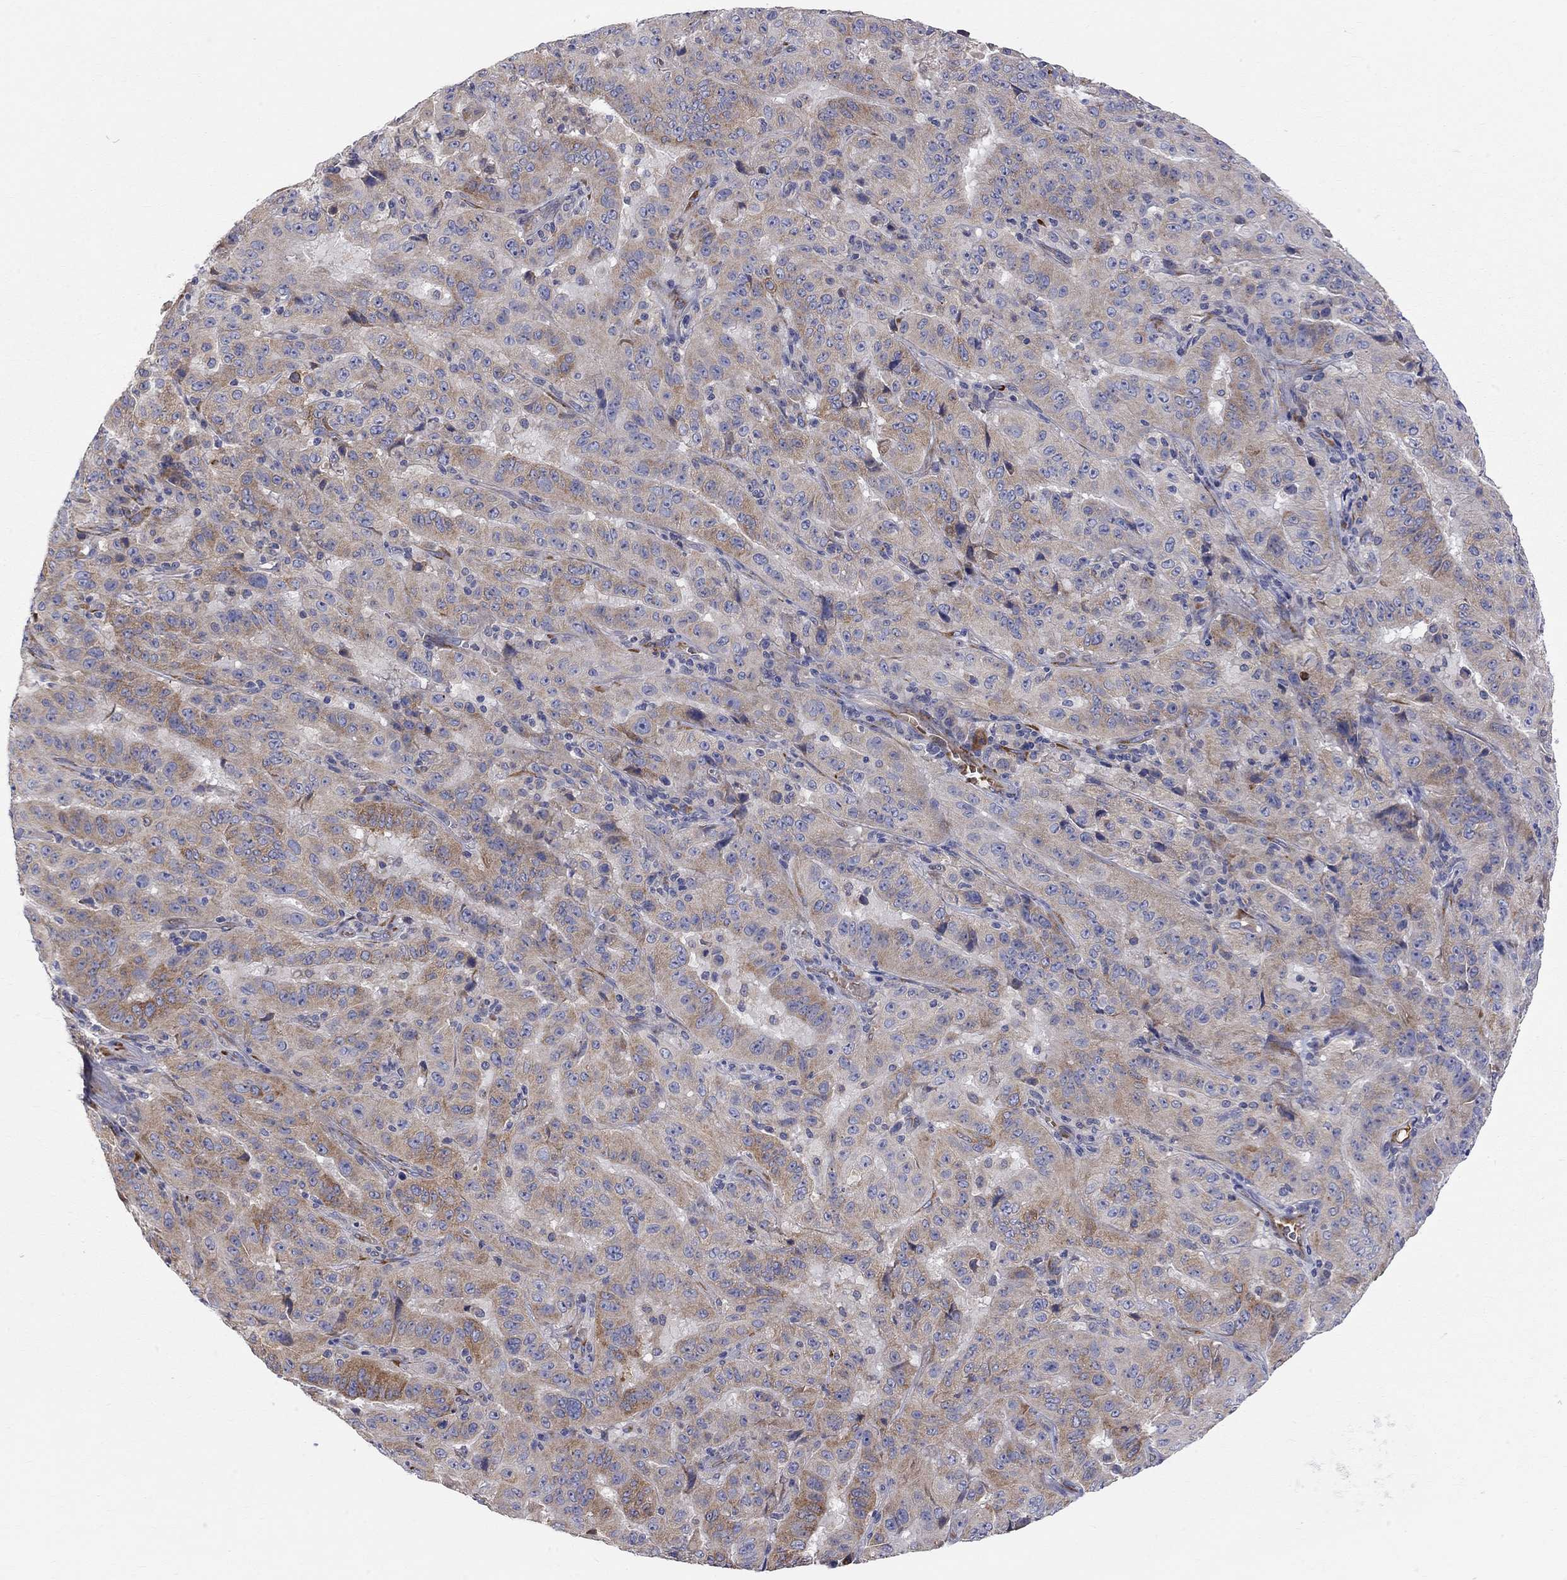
{"staining": {"intensity": "moderate", "quantity": "25%-75%", "location": "cytoplasmic/membranous"}, "tissue": "pancreatic cancer", "cell_type": "Tumor cells", "image_type": "cancer", "snomed": [{"axis": "morphology", "description": "Adenocarcinoma, NOS"}, {"axis": "topography", "description": "Pancreas"}], "caption": "DAB (3,3'-diaminobenzidine) immunohistochemical staining of human adenocarcinoma (pancreatic) reveals moderate cytoplasmic/membranous protein positivity in approximately 25%-75% of tumor cells.", "gene": "CASTOR1", "patient": {"sex": "male", "age": 63}}